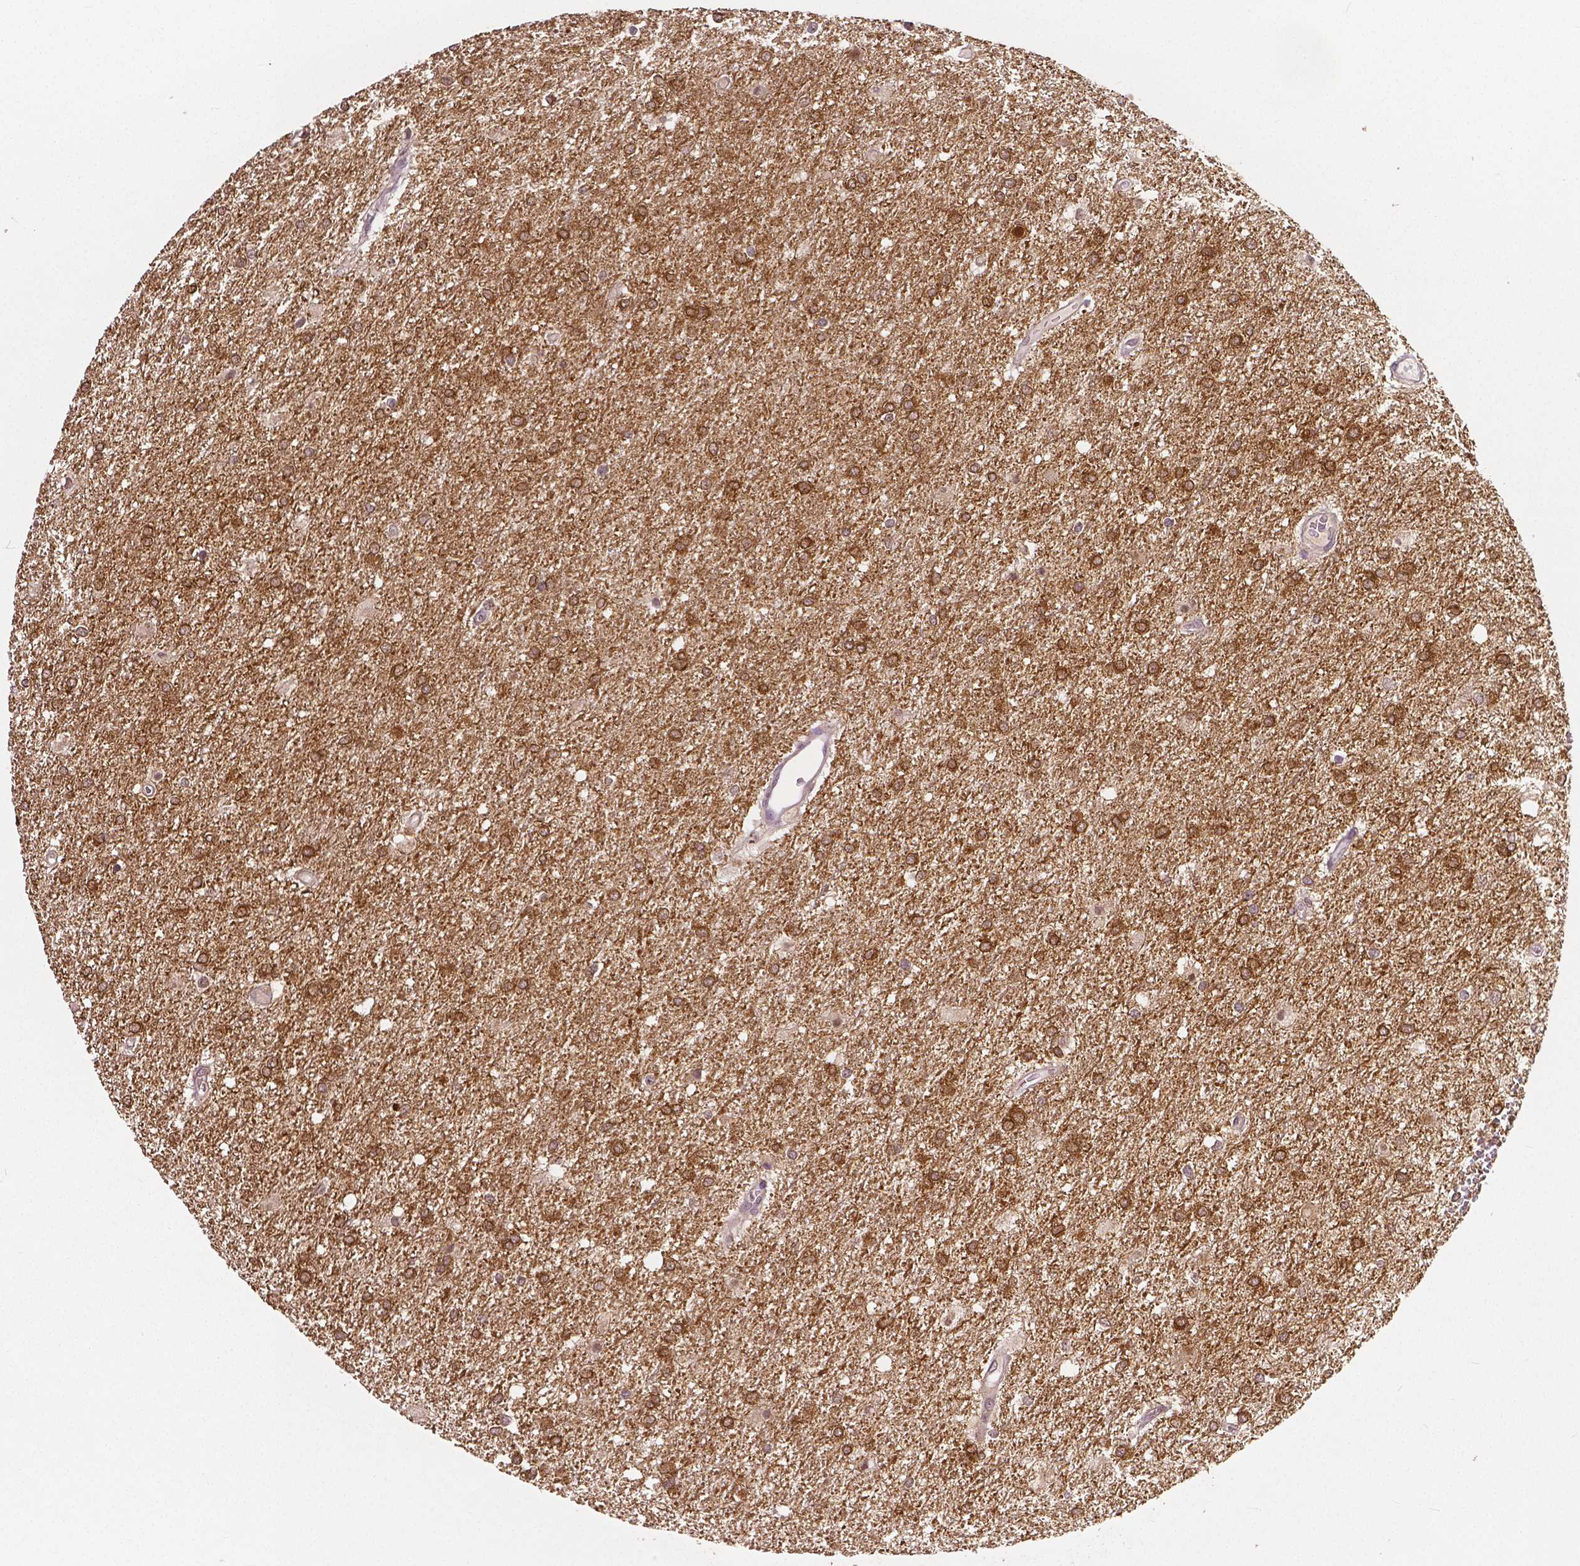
{"staining": {"intensity": "moderate", "quantity": ">75%", "location": "cytoplasmic/membranous,nuclear"}, "tissue": "glioma", "cell_type": "Tumor cells", "image_type": "cancer", "snomed": [{"axis": "morphology", "description": "Glioma, malignant, High grade"}, {"axis": "topography", "description": "Brain"}], "caption": "Glioma was stained to show a protein in brown. There is medium levels of moderate cytoplasmic/membranous and nuclear expression in approximately >75% of tumor cells.", "gene": "NECAB1", "patient": {"sex": "female", "age": 61}}